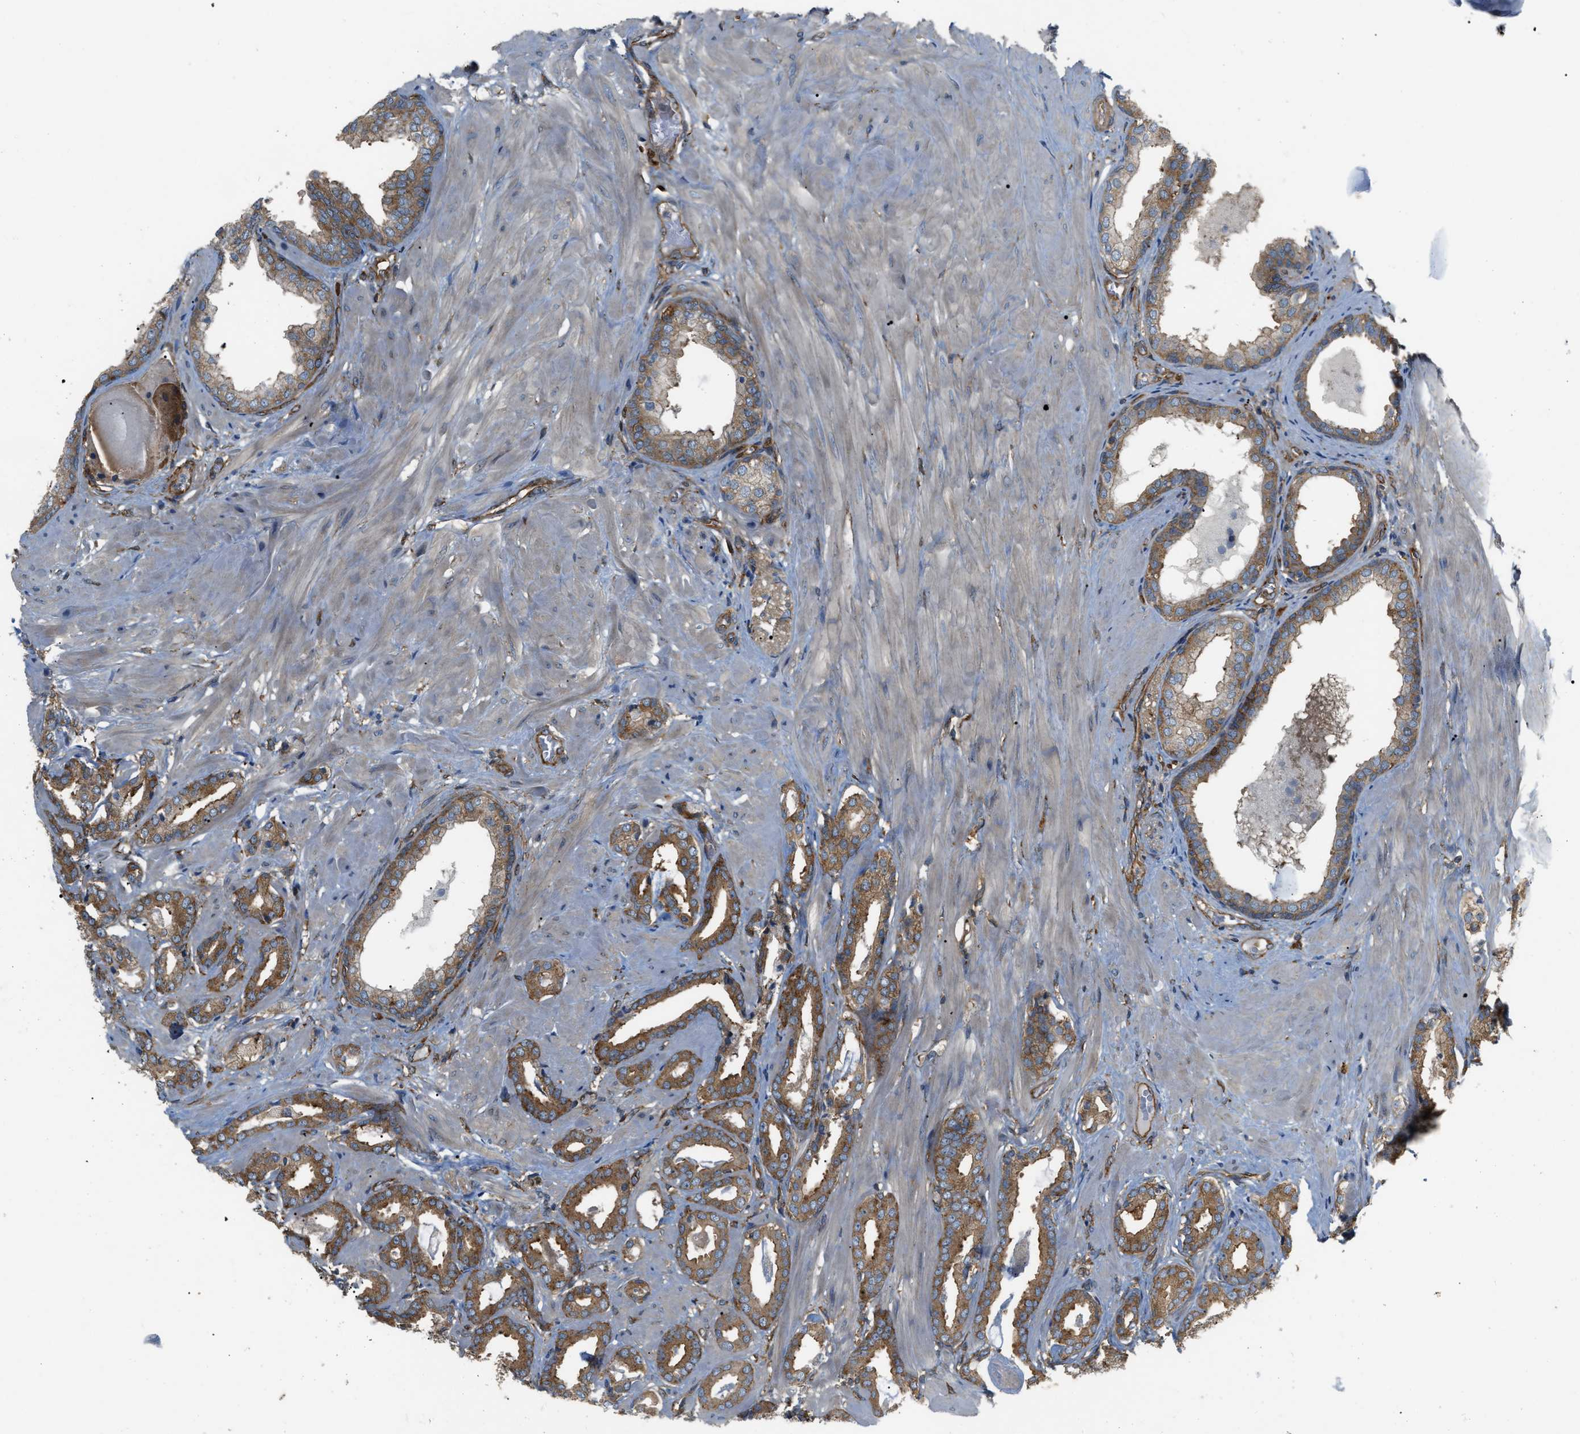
{"staining": {"intensity": "moderate", "quantity": ">75%", "location": "cytoplasmic/membranous"}, "tissue": "prostate cancer", "cell_type": "Tumor cells", "image_type": "cancer", "snomed": [{"axis": "morphology", "description": "Adenocarcinoma, Low grade"}, {"axis": "topography", "description": "Prostate"}], "caption": "DAB (3,3'-diaminobenzidine) immunohistochemical staining of prostate cancer (adenocarcinoma (low-grade)) displays moderate cytoplasmic/membranous protein staining in approximately >75% of tumor cells. The staining was performed using DAB to visualize the protein expression in brown, while the nuclei were stained in blue with hematoxylin (Magnification: 20x).", "gene": "PICALM", "patient": {"sex": "male", "age": 53}}